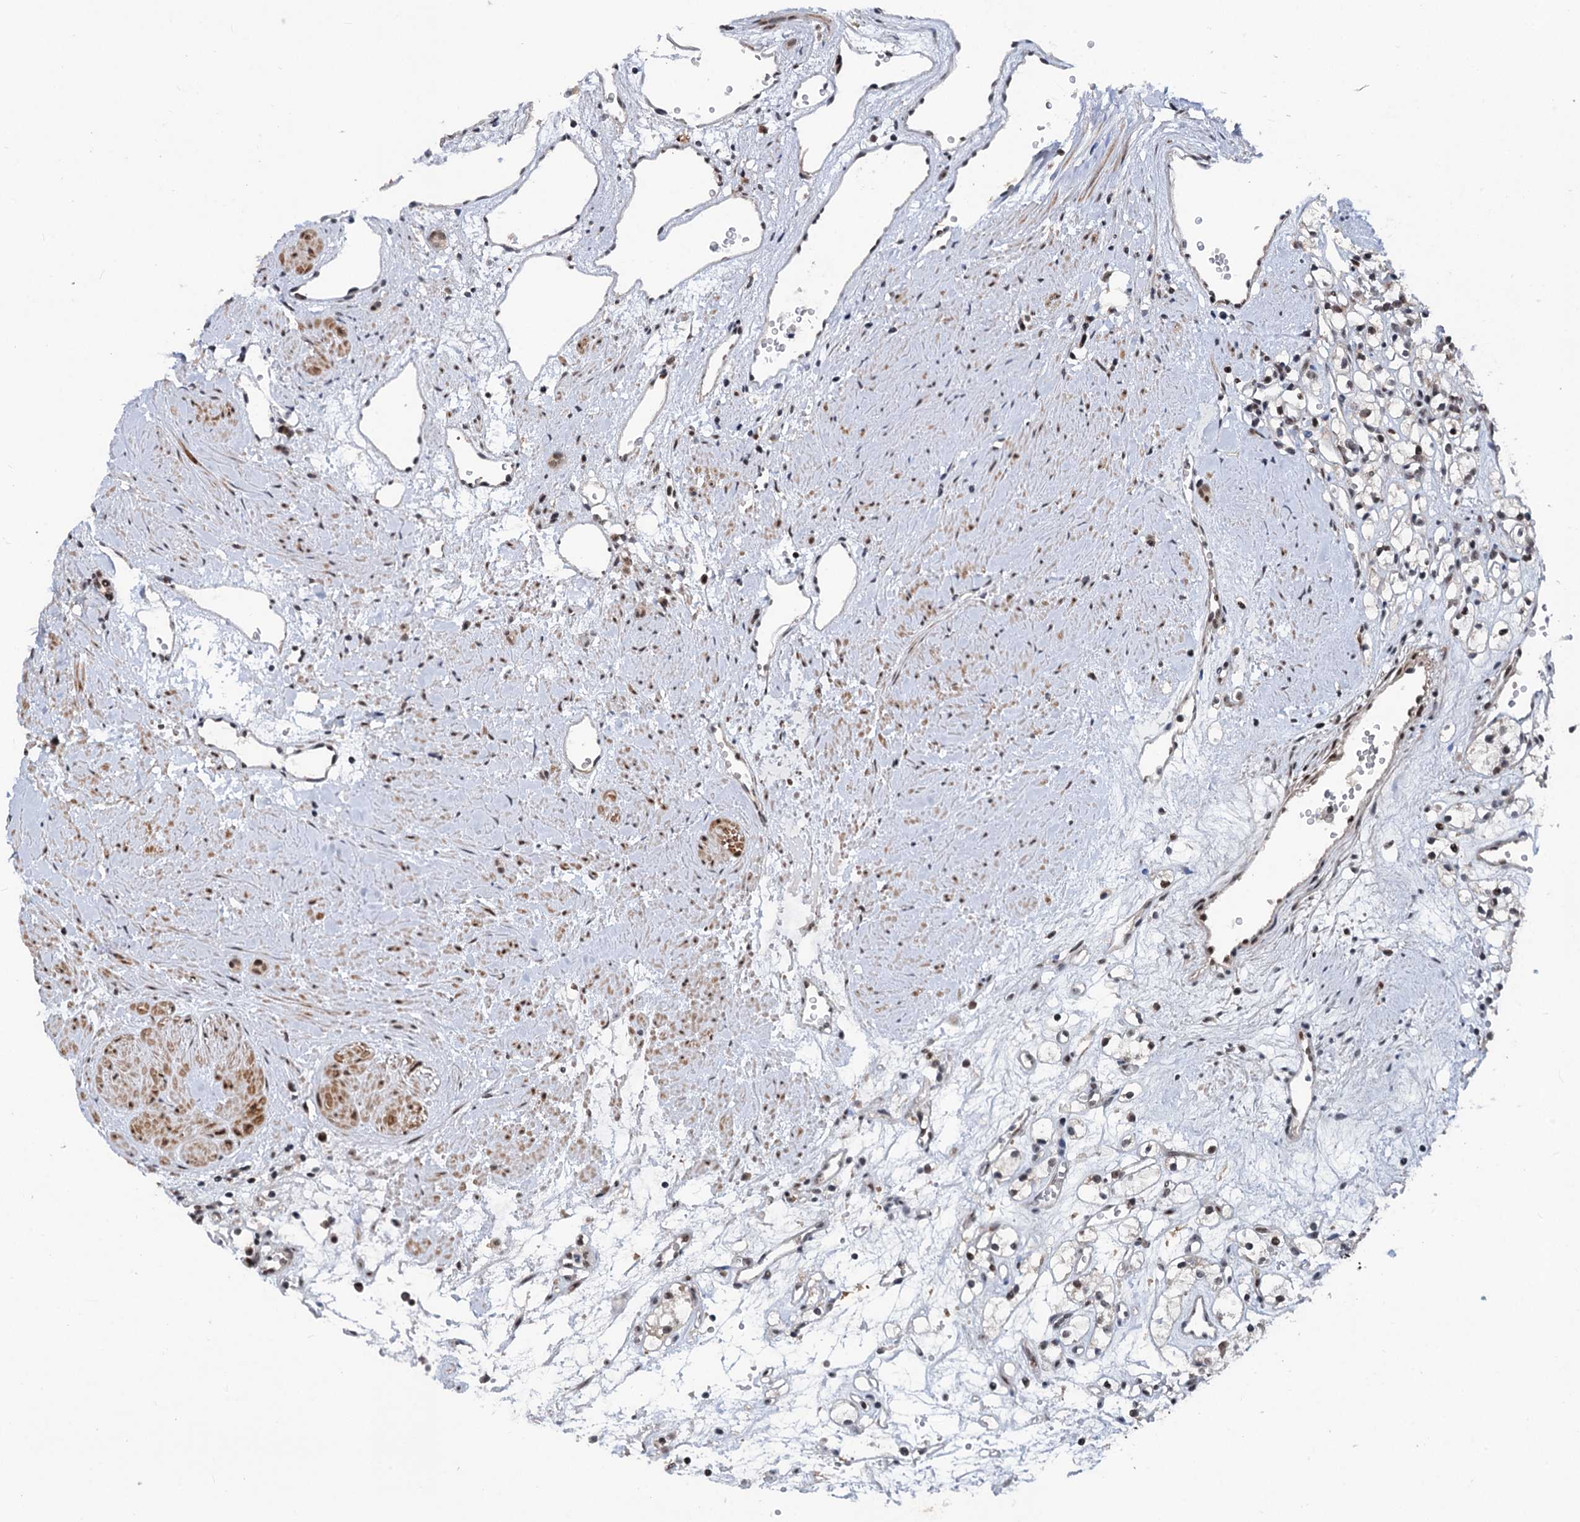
{"staining": {"intensity": "weak", "quantity": "25%-75%", "location": "nuclear"}, "tissue": "renal cancer", "cell_type": "Tumor cells", "image_type": "cancer", "snomed": [{"axis": "morphology", "description": "Adenocarcinoma, NOS"}, {"axis": "topography", "description": "Kidney"}], "caption": "Tumor cells exhibit low levels of weak nuclear expression in about 25%-75% of cells in renal cancer (adenocarcinoma).", "gene": "PHF8", "patient": {"sex": "female", "age": 59}}